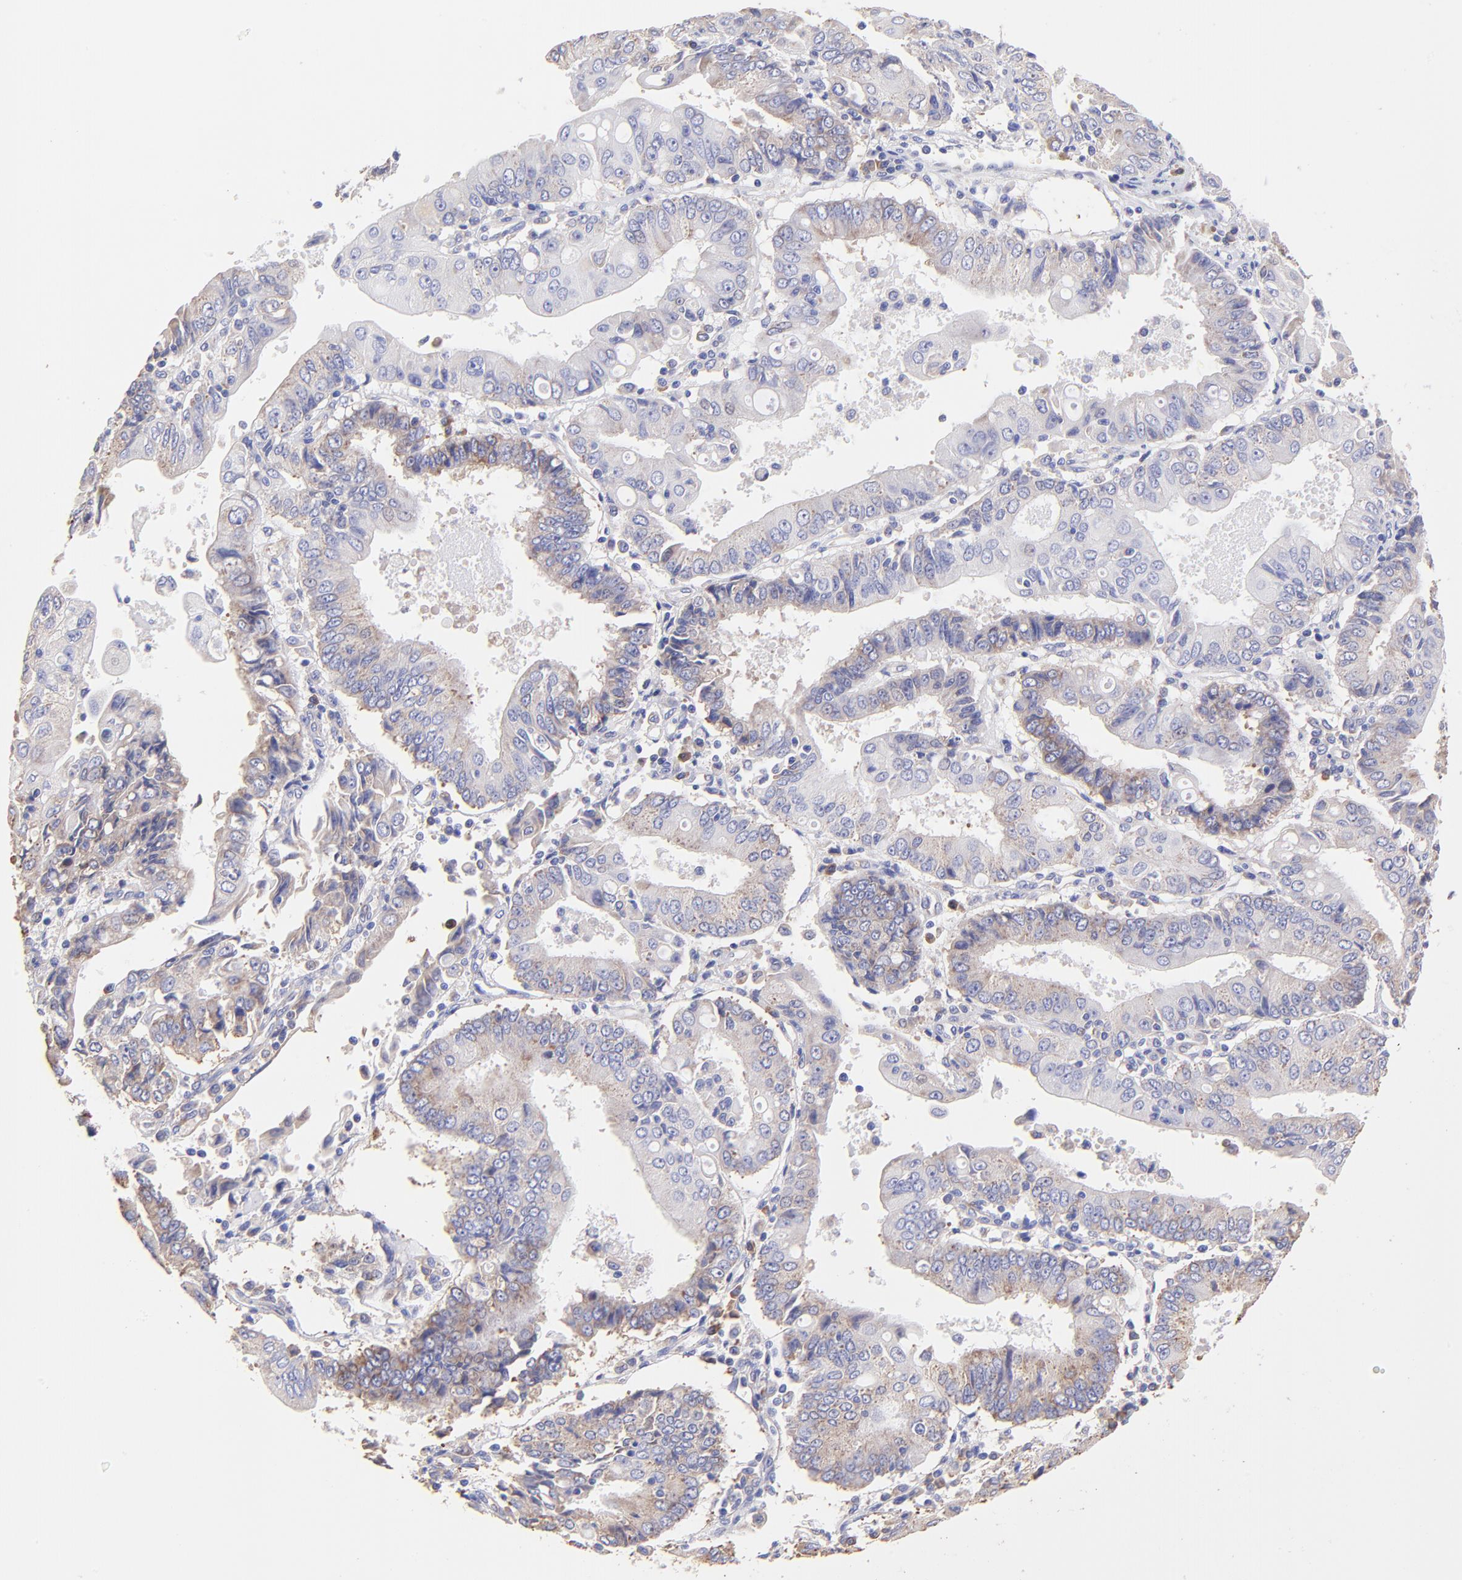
{"staining": {"intensity": "weak", "quantity": ">75%", "location": "cytoplasmic/membranous"}, "tissue": "endometrial cancer", "cell_type": "Tumor cells", "image_type": "cancer", "snomed": [{"axis": "morphology", "description": "Adenocarcinoma, NOS"}, {"axis": "topography", "description": "Endometrium"}], "caption": "Protein staining of endometrial cancer (adenocarcinoma) tissue reveals weak cytoplasmic/membranous staining in about >75% of tumor cells.", "gene": "RPL30", "patient": {"sex": "female", "age": 75}}